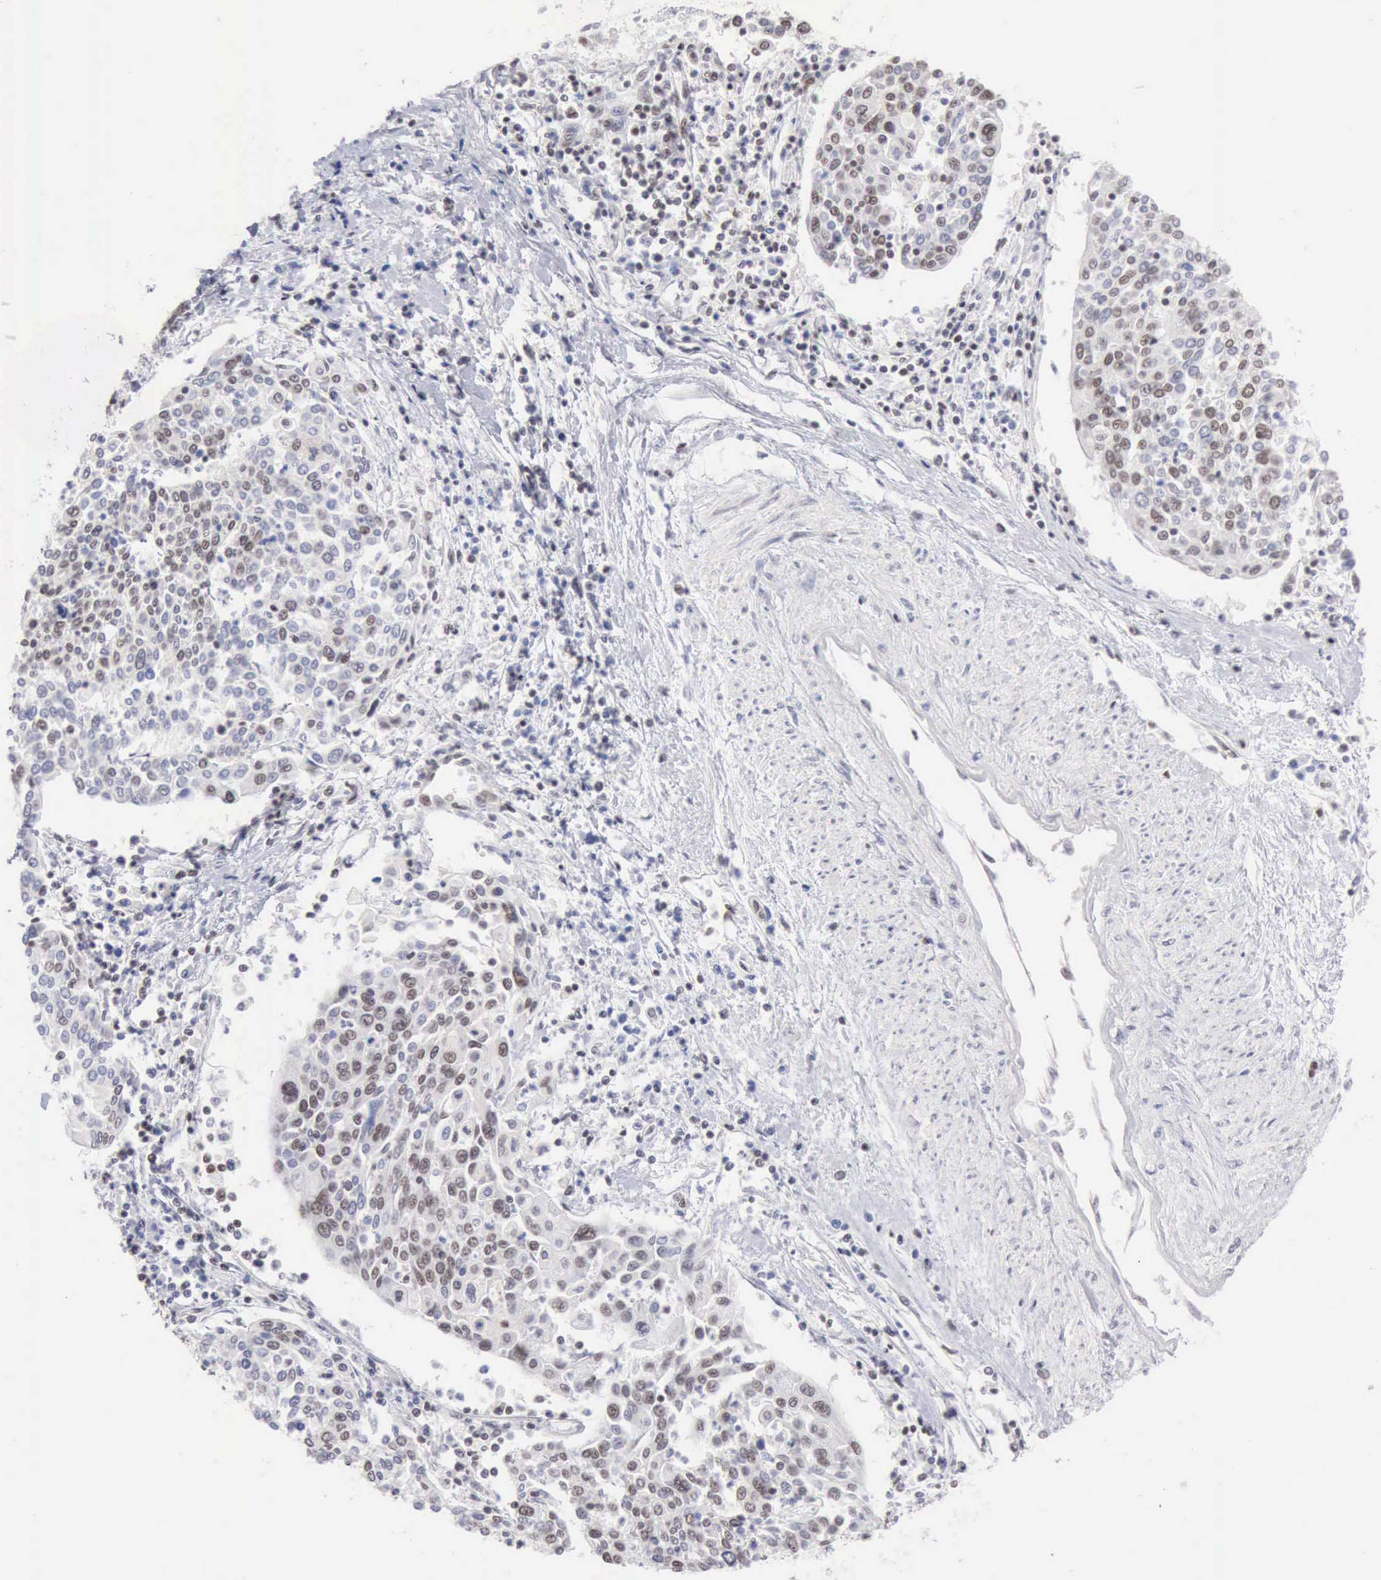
{"staining": {"intensity": "weak", "quantity": "25%-75%", "location": "nuclear"}, "tissue": "cervical cancer", "cell_type": "Tumor cells", "image_type": "cancer", "snomed": [{"axis": "morphology", "description": "Squamous cell carcinoma, NOS"}, {"axis": "topography", "description": "Cervix"}], "caption": "A low amount of weak nuclear positivity is seen in approximately 25%-75% of tumor cells in squamous cell carcinoma (cervical) tissue. (DAB IHC, brown staining for protein, blue staining for nuclei).", "gene": "TAF1", "patient": {"sex": "female", "age": 40}}